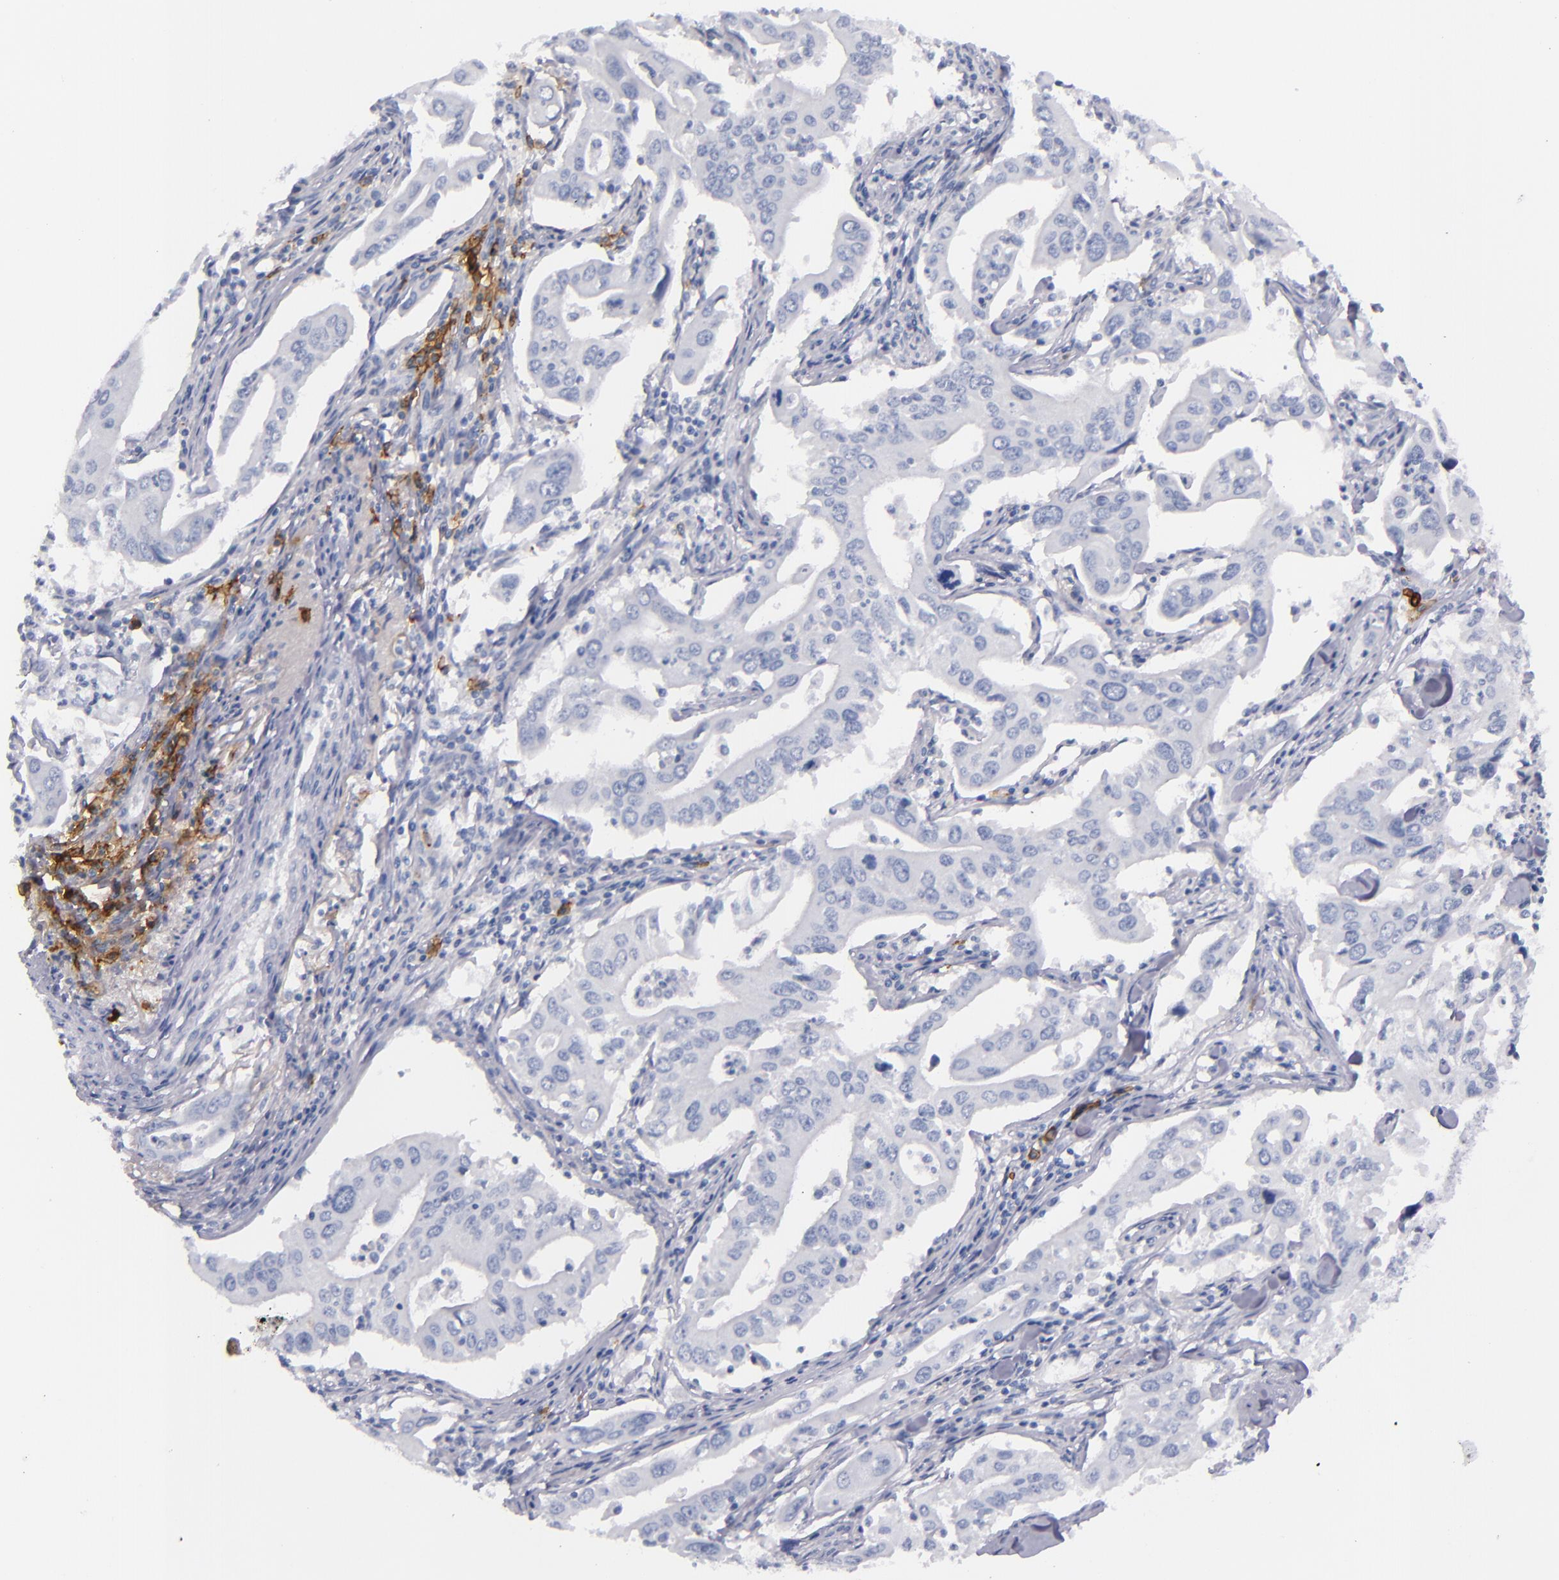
{"staining": {"intensity": "negative", "quantity": "none", "location": "none"}, "tissue": "lung cancer", "cell_type": "Tumor cells", "image_type": "cancer", "snomed": [{"axis": "morphology", "description": "Adenocarcinoma, NOS"}, {"axis": "topography", "description": "Lung"}], "caption": "DAB (3,3'-diaminobenzidine) immunohistochemical staining of adenocarcinoma (lung) demonstrates no significant staining in tumor cells.", "gene": "CD38", "patient": {"sex": "male", "age": 48}}